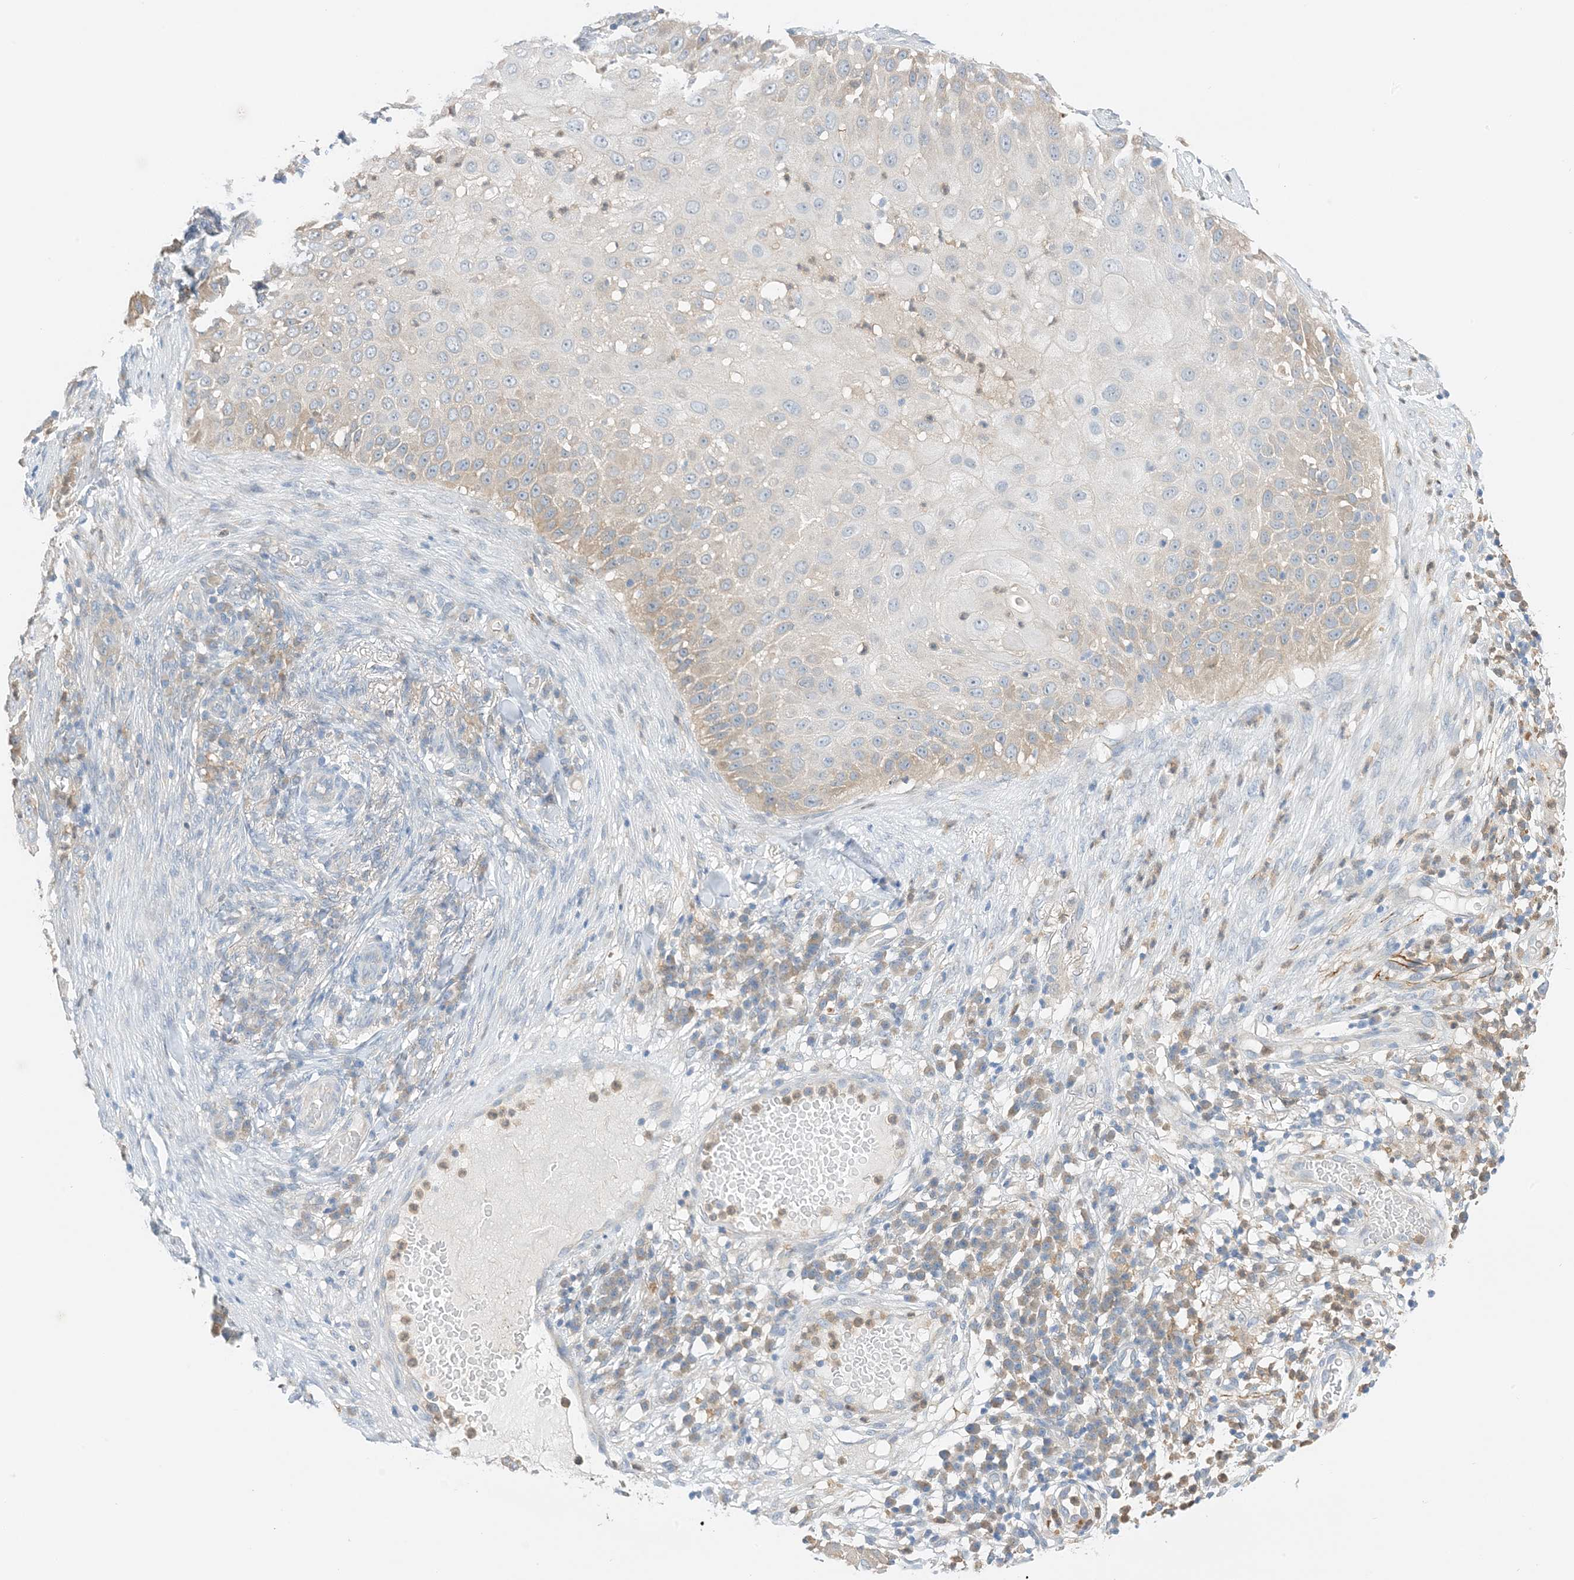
{"staining": {"intensity": "weak", "quantity": "<25%", "location": "cytoplasmic/membranous"}, "tissue": "skin cancer", "cell_type": "Tumor cells", "image_type": "cancer", "snomed": [{"axis": "morphology", "description": "Squamous cell carcinoma, NOS"}, {"axis": "topography", "description": "Skin"}], "caption": "Immunohistochemical staining of human skin squamous cell carcinoma shows no significant expression in tumor cells.", "gene": "KIFBP", "patient": {"sex": "female", "age": 44}}